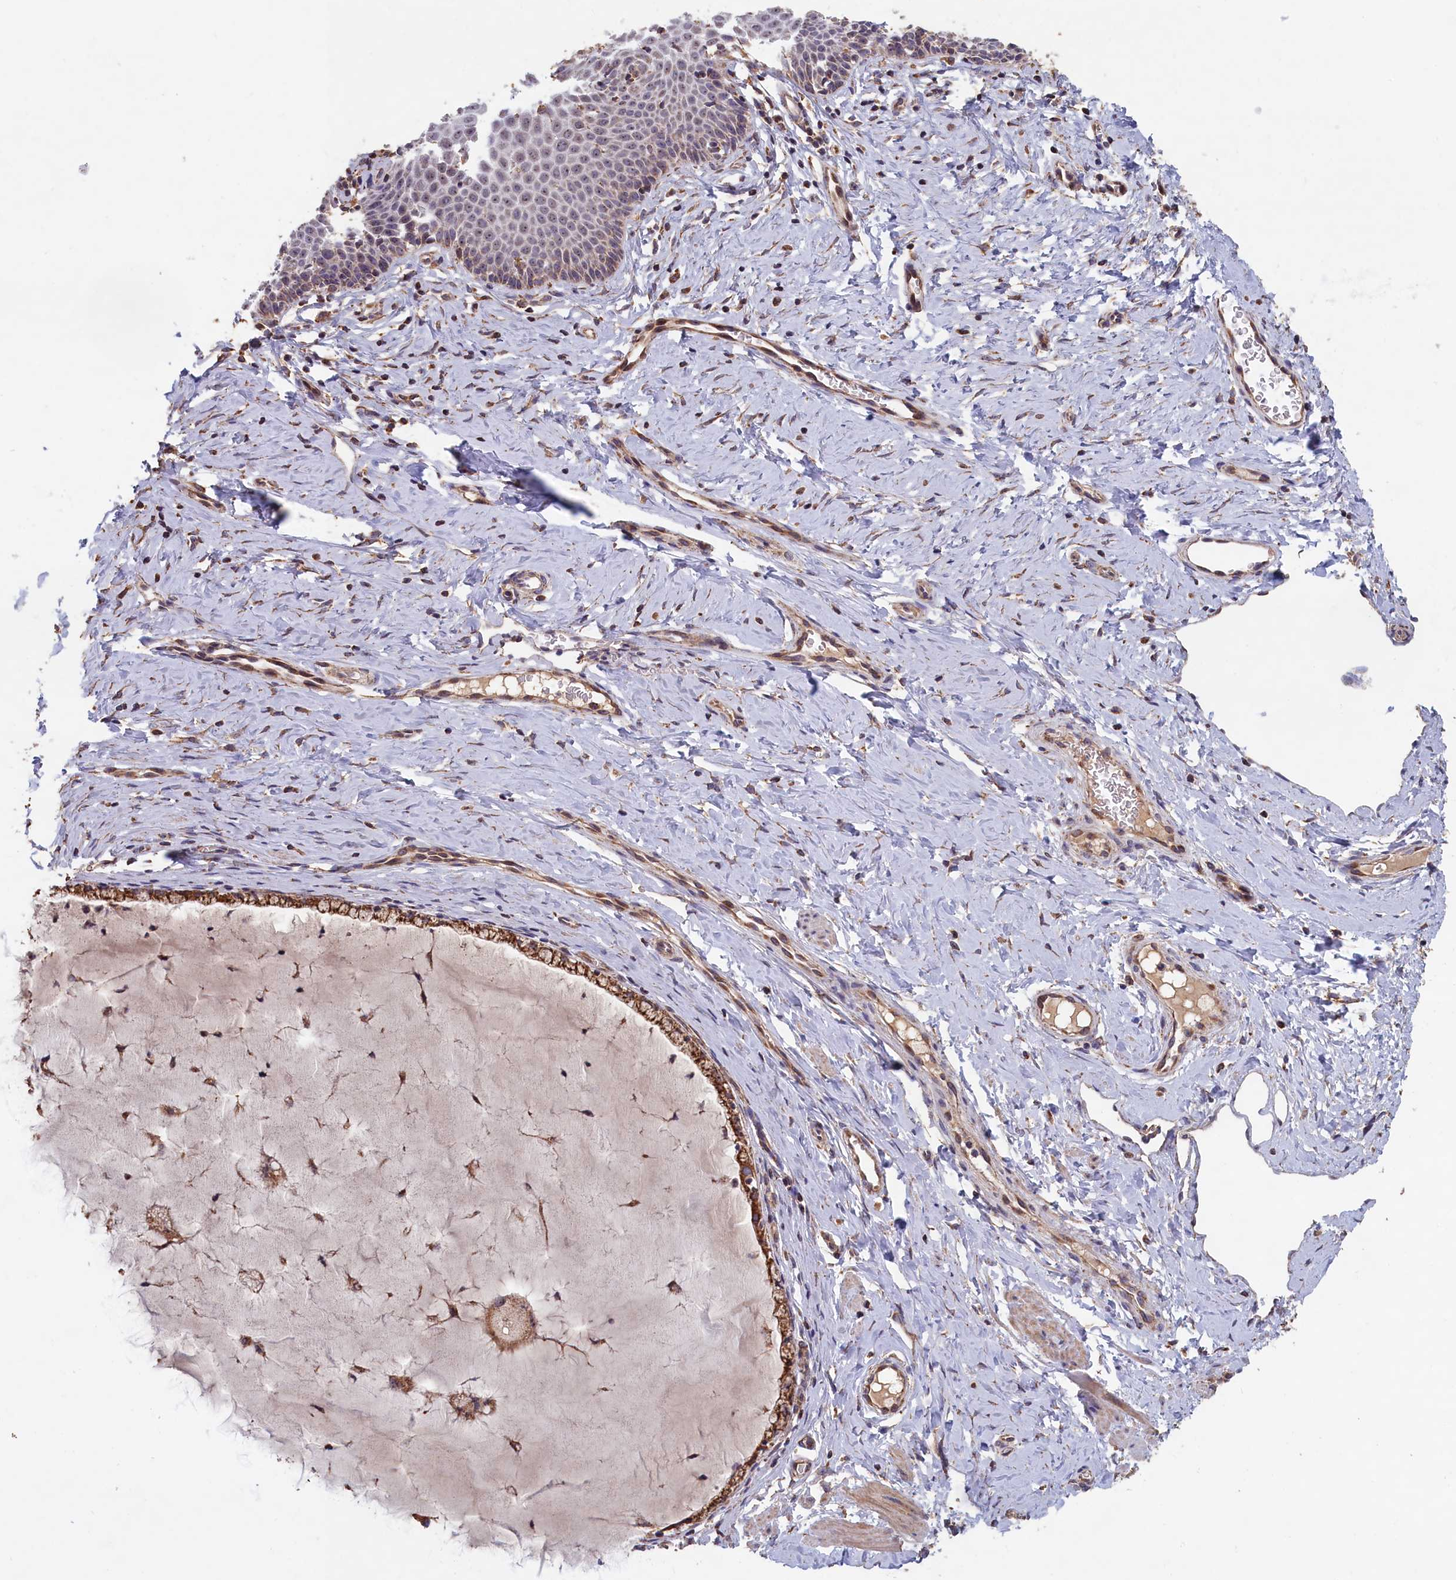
{"staining": {"intensity": "moderate", "quantity": ">75%", "location": "cytoplasmic/membranous"}, "tissue": "cervix", "cell_type": "Glandular cells", "image_type": "normal", "snomed": [{"axis": "morphology", "description": "Normal tissue, NOS"}, {"axis": "topography", "description": "Cervix"}], "caption": "Protein staining of unremarkable cervix shows moderate cytoplasmic/membranous expression in about >75% of glandular cells. (DAB (3,3'-diaminobenzidine) IHC, brown staining for protein, blue staining for nuclei).", "gene": "ENSG00000269825", "patient": {"sex": "female", "age": 36}}